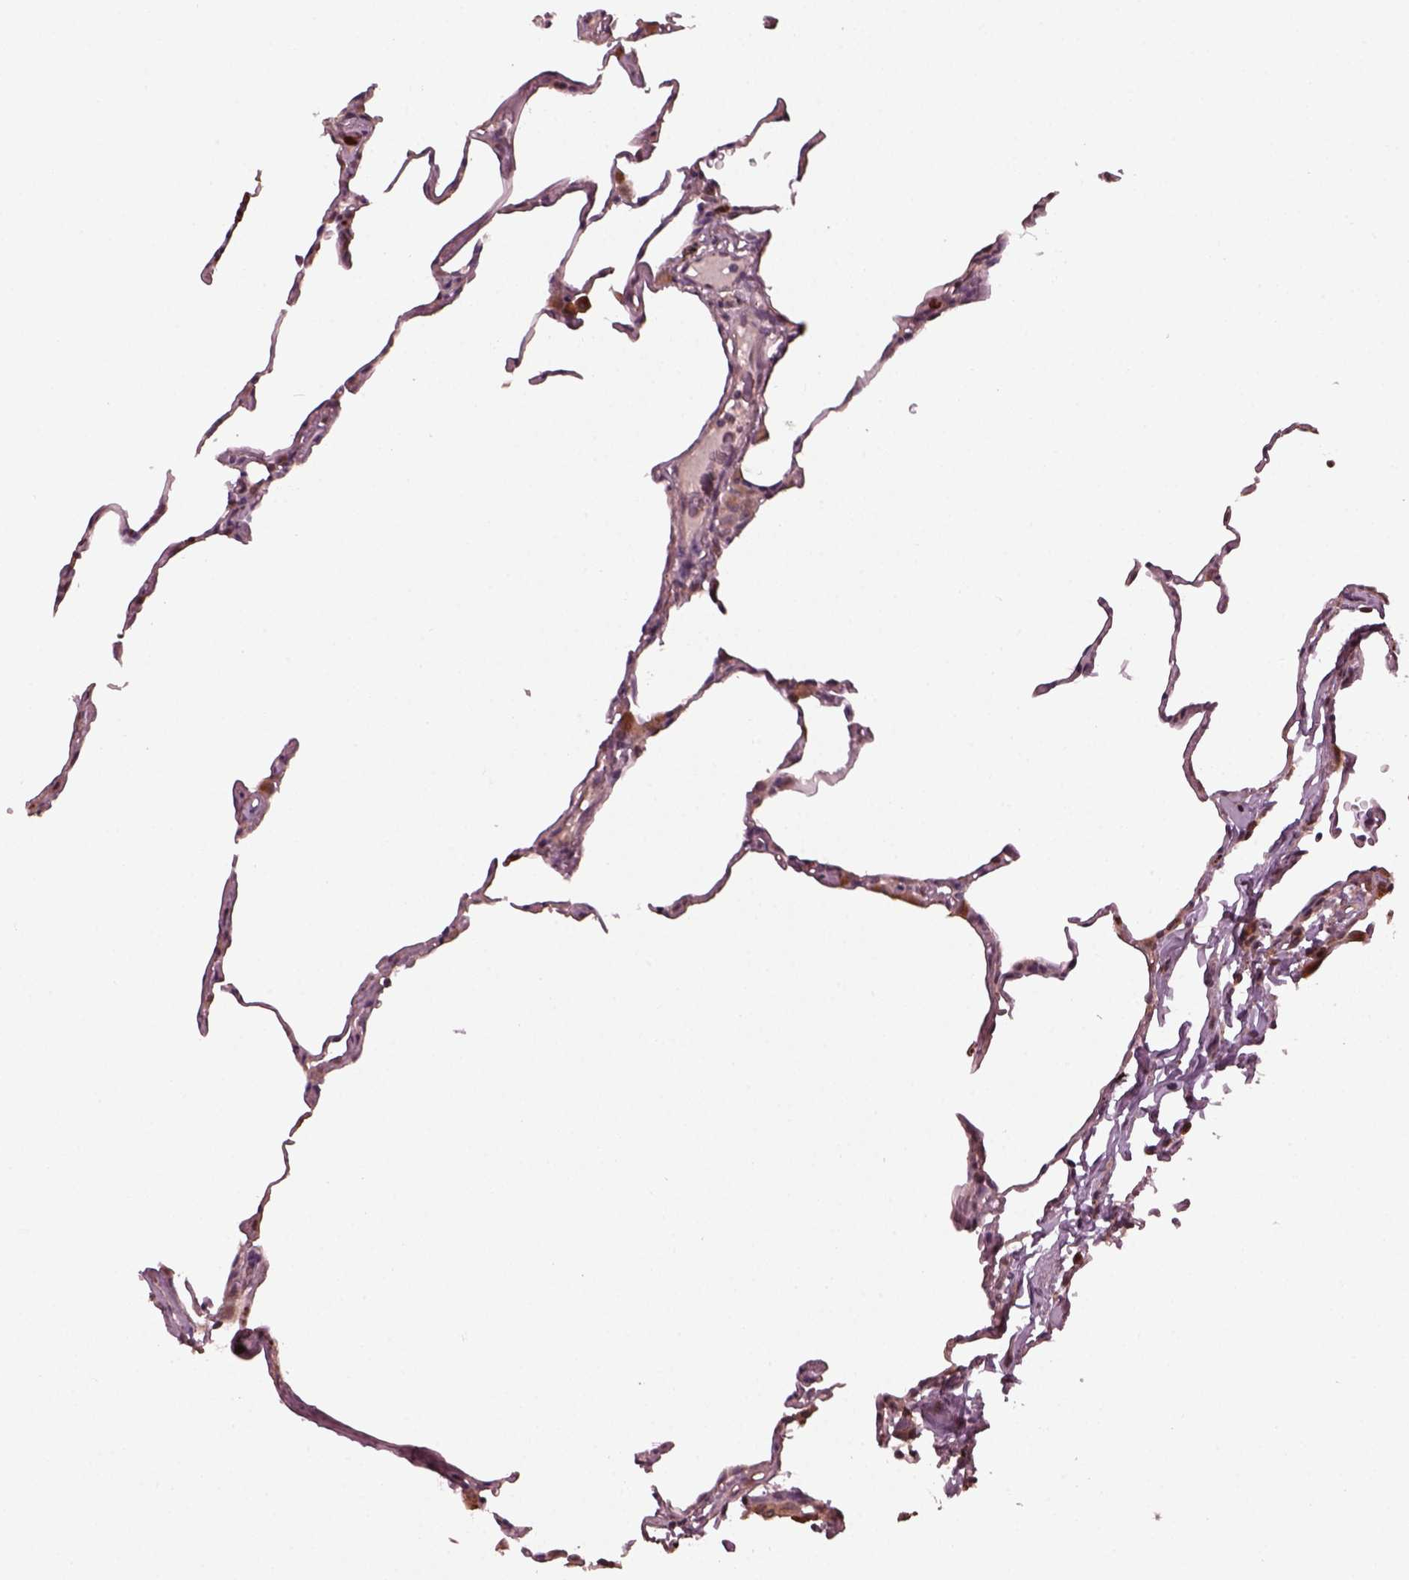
{"staining": {"intensity": "moderate", "quantity": "<25%", "location": "cytoplasmic/membranous"}, "tissue": "lung", "cell_type": "Alveolar cells", "image_type": "normal", "snomed": [{"axis": "morphology", "description": "Normal tissue, NOS"}, {"axis": "topography", "description": "Lung"}], "caption": "Human lung stained with a protein marker exhibits moderate staining in alveolar cells.", "gene": "RUFY3", "patient": {"sex": "female", "age": 57}}